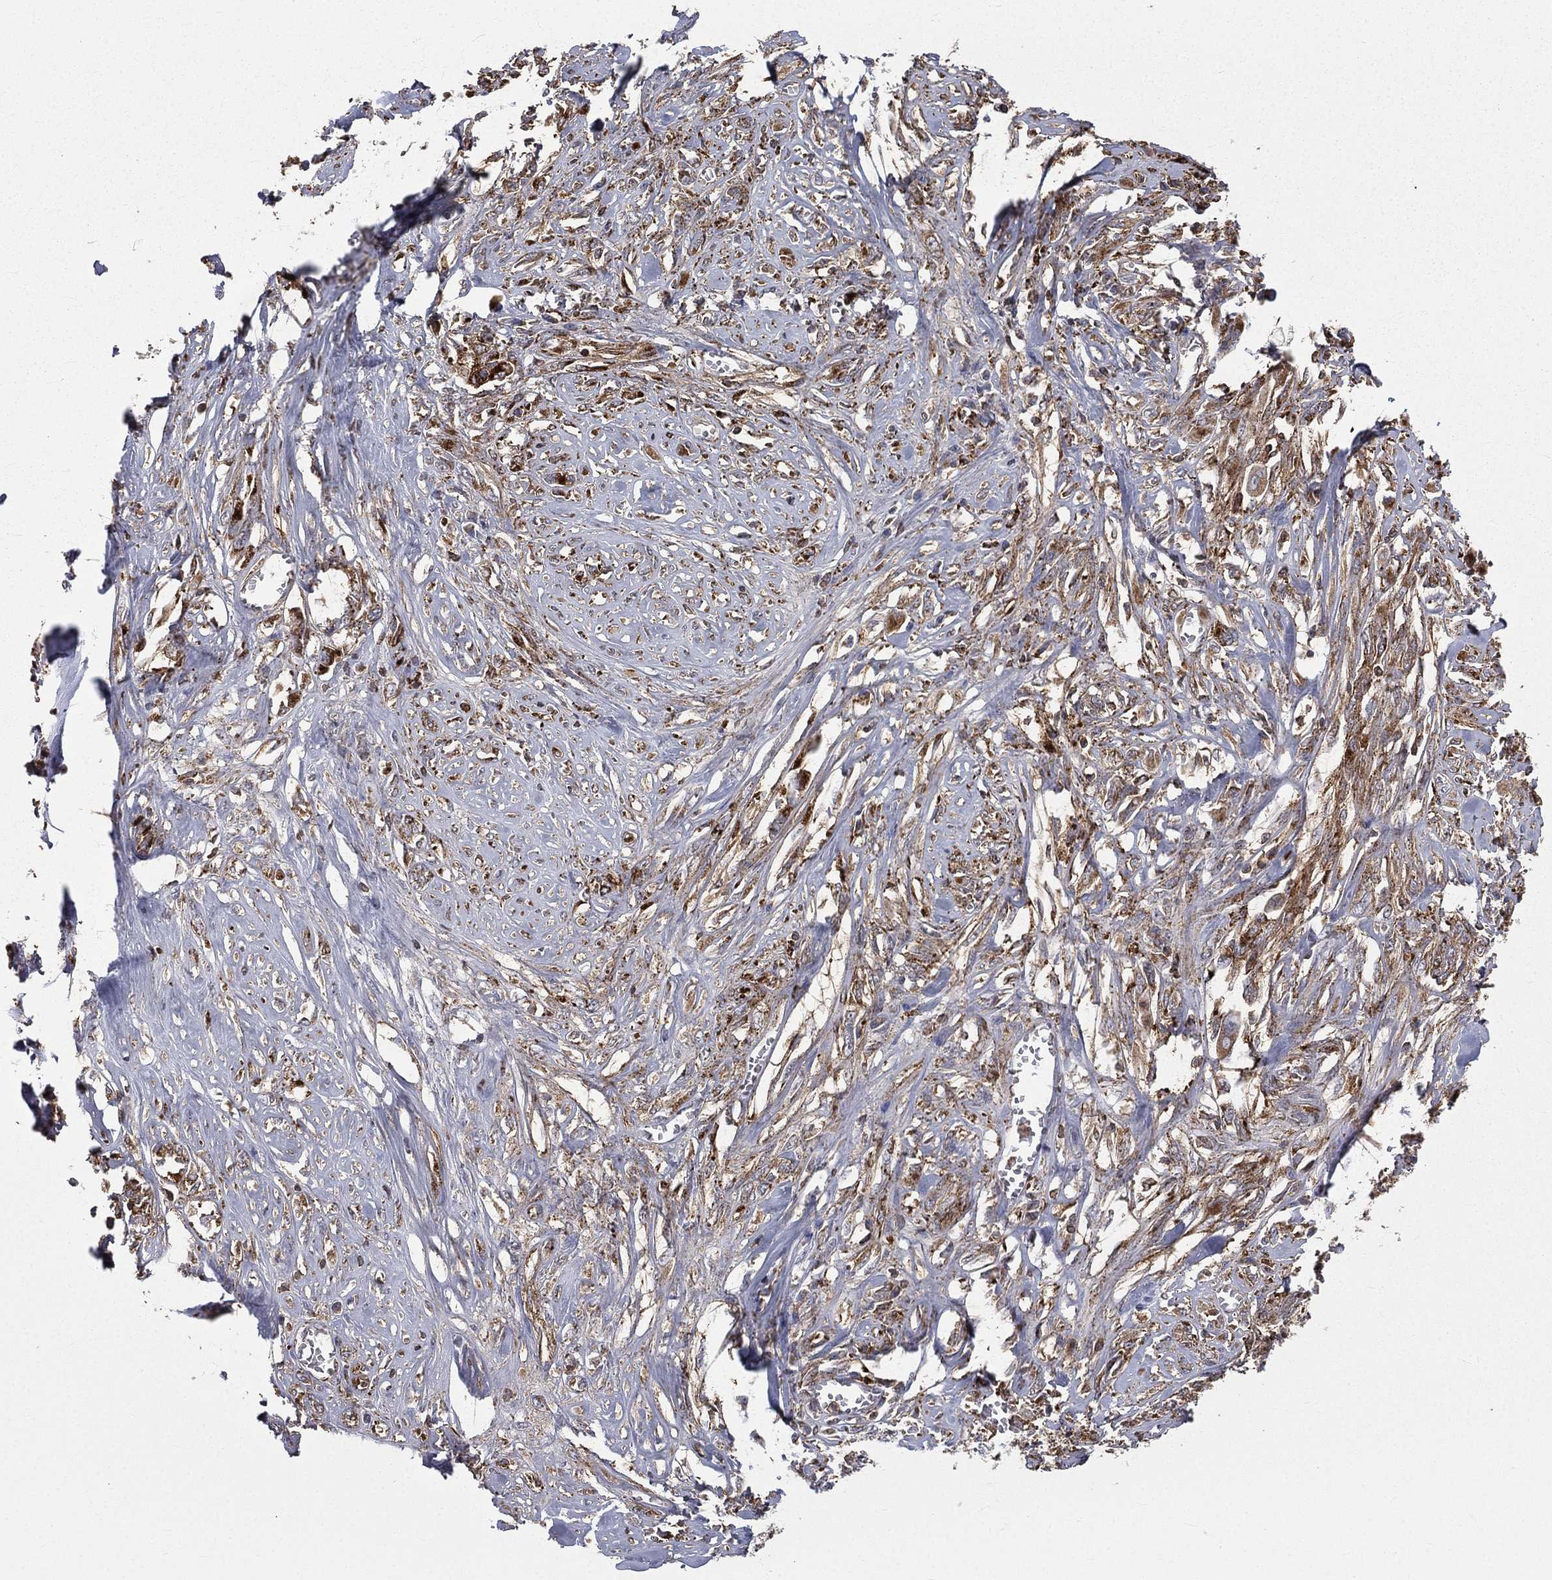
{"staining": {"intensity": "moderate", "quantity": ">75%", "location": "cytoplasmic/membranous"}, "tissue": "melanoma", "cell_type": "Tumor cells", "image_type": "cancer", "snomed": [{"axis": "morphology", "description": "Malignant melanoma, NOS"}, {"axis": "topography", "description": "Skin"}], "caption": "Approximately >75% of tumor cells in human malignant melanoma display moderate cytoplasmic/membranous protein positivity as visualized by brown immunohistochemical staining.", "gene": "RIN3", "patient": {"sex": "female", "age": 91}}